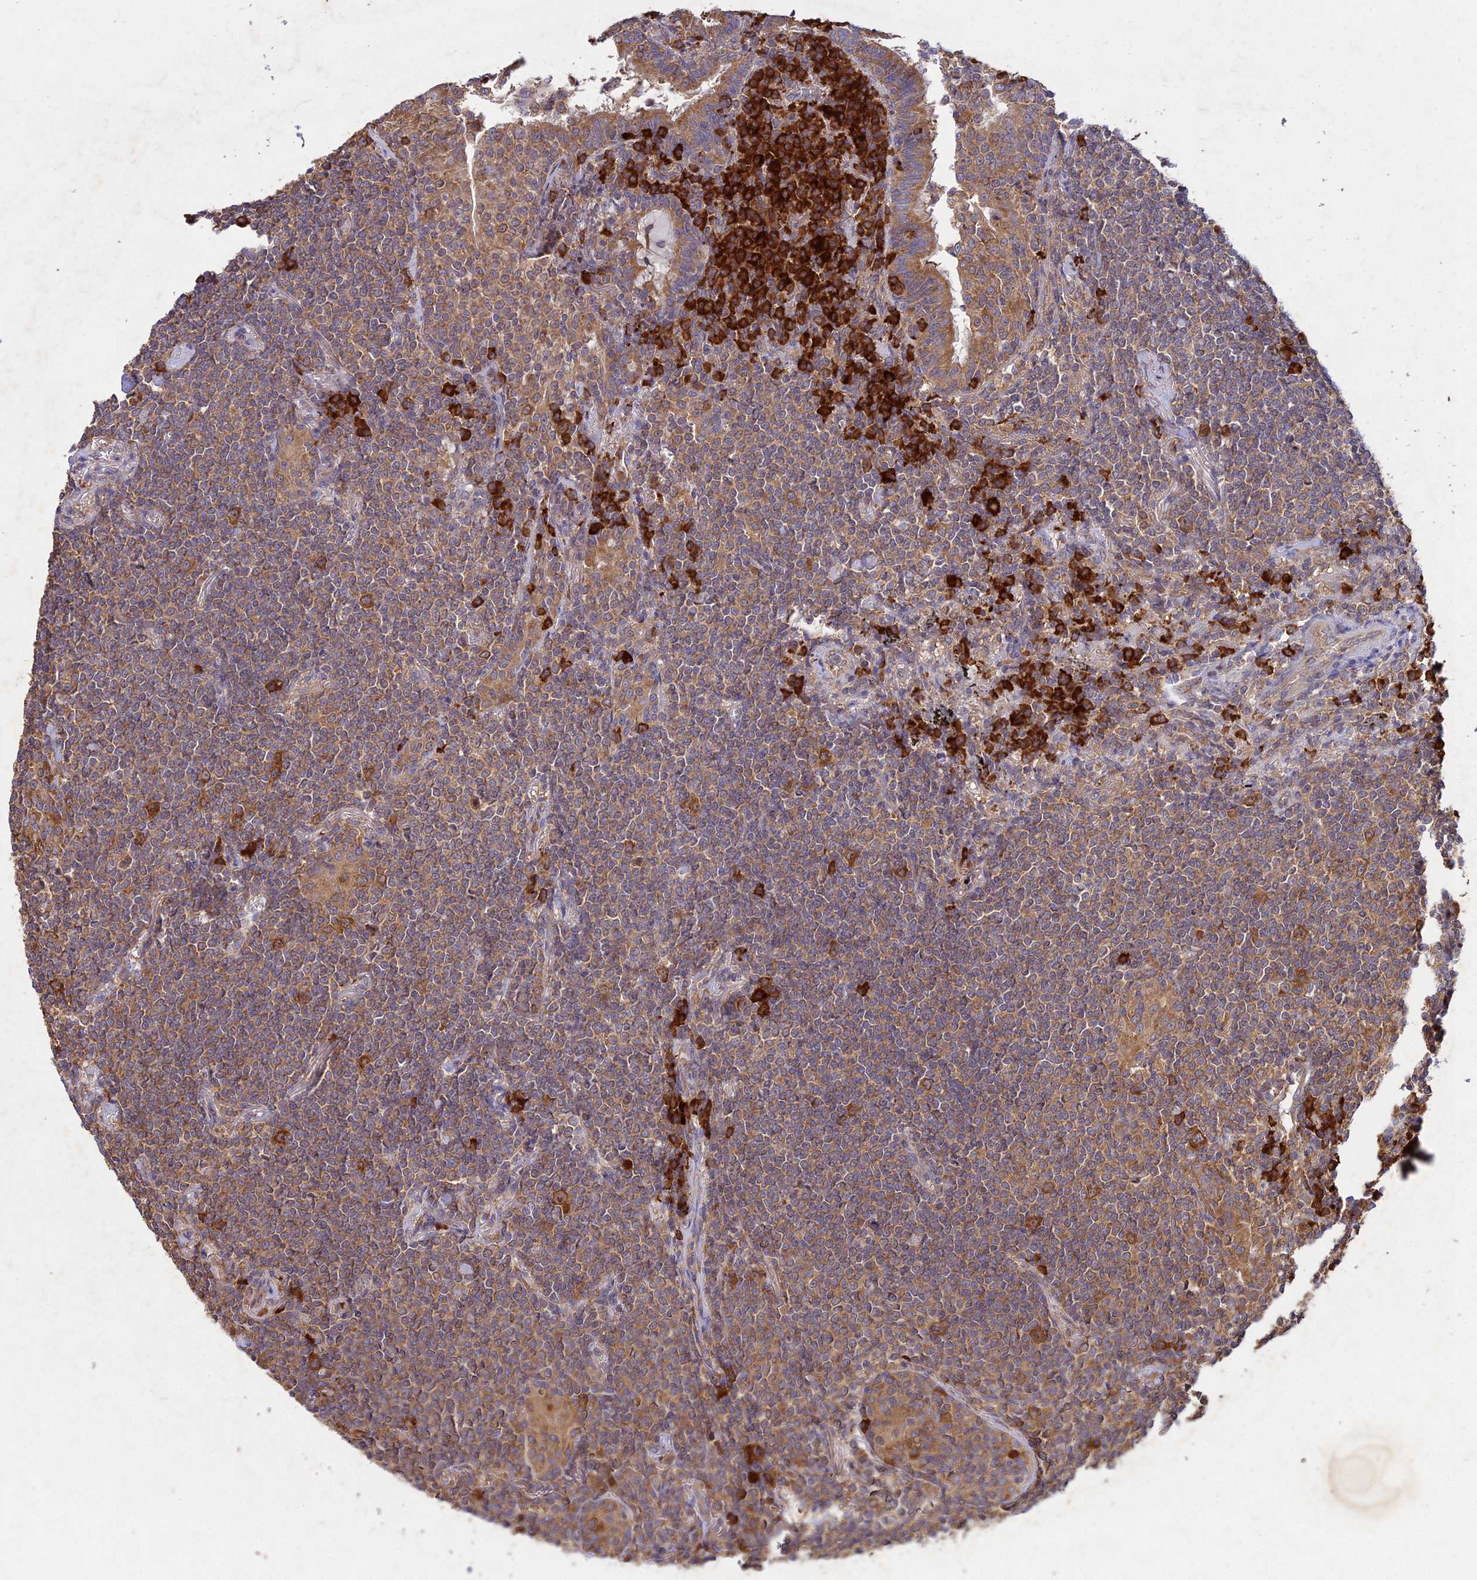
{"staining": {"intensity": "moderate", "quantity": ">75%", "location": "cytoplasmic/membranous"}, "tissue": "lymphoma", "cell_type": "Tumor cells", "image_type": "cancer", "snomed": [{"axis": "morphology", "description": "Malignant lymphoma, non-Hodgkin's type, Low grade"}, {"axis": "topography", "description": "Lung"}], "caption": "About >75% of tumor cells in lymphoma exhibit moderate cytoplasmic/membranous protein expression as visualized by brown immunohistochemical staining.", "gene": "NXNL2", "patient": {"sex": "female", "age": 71}}